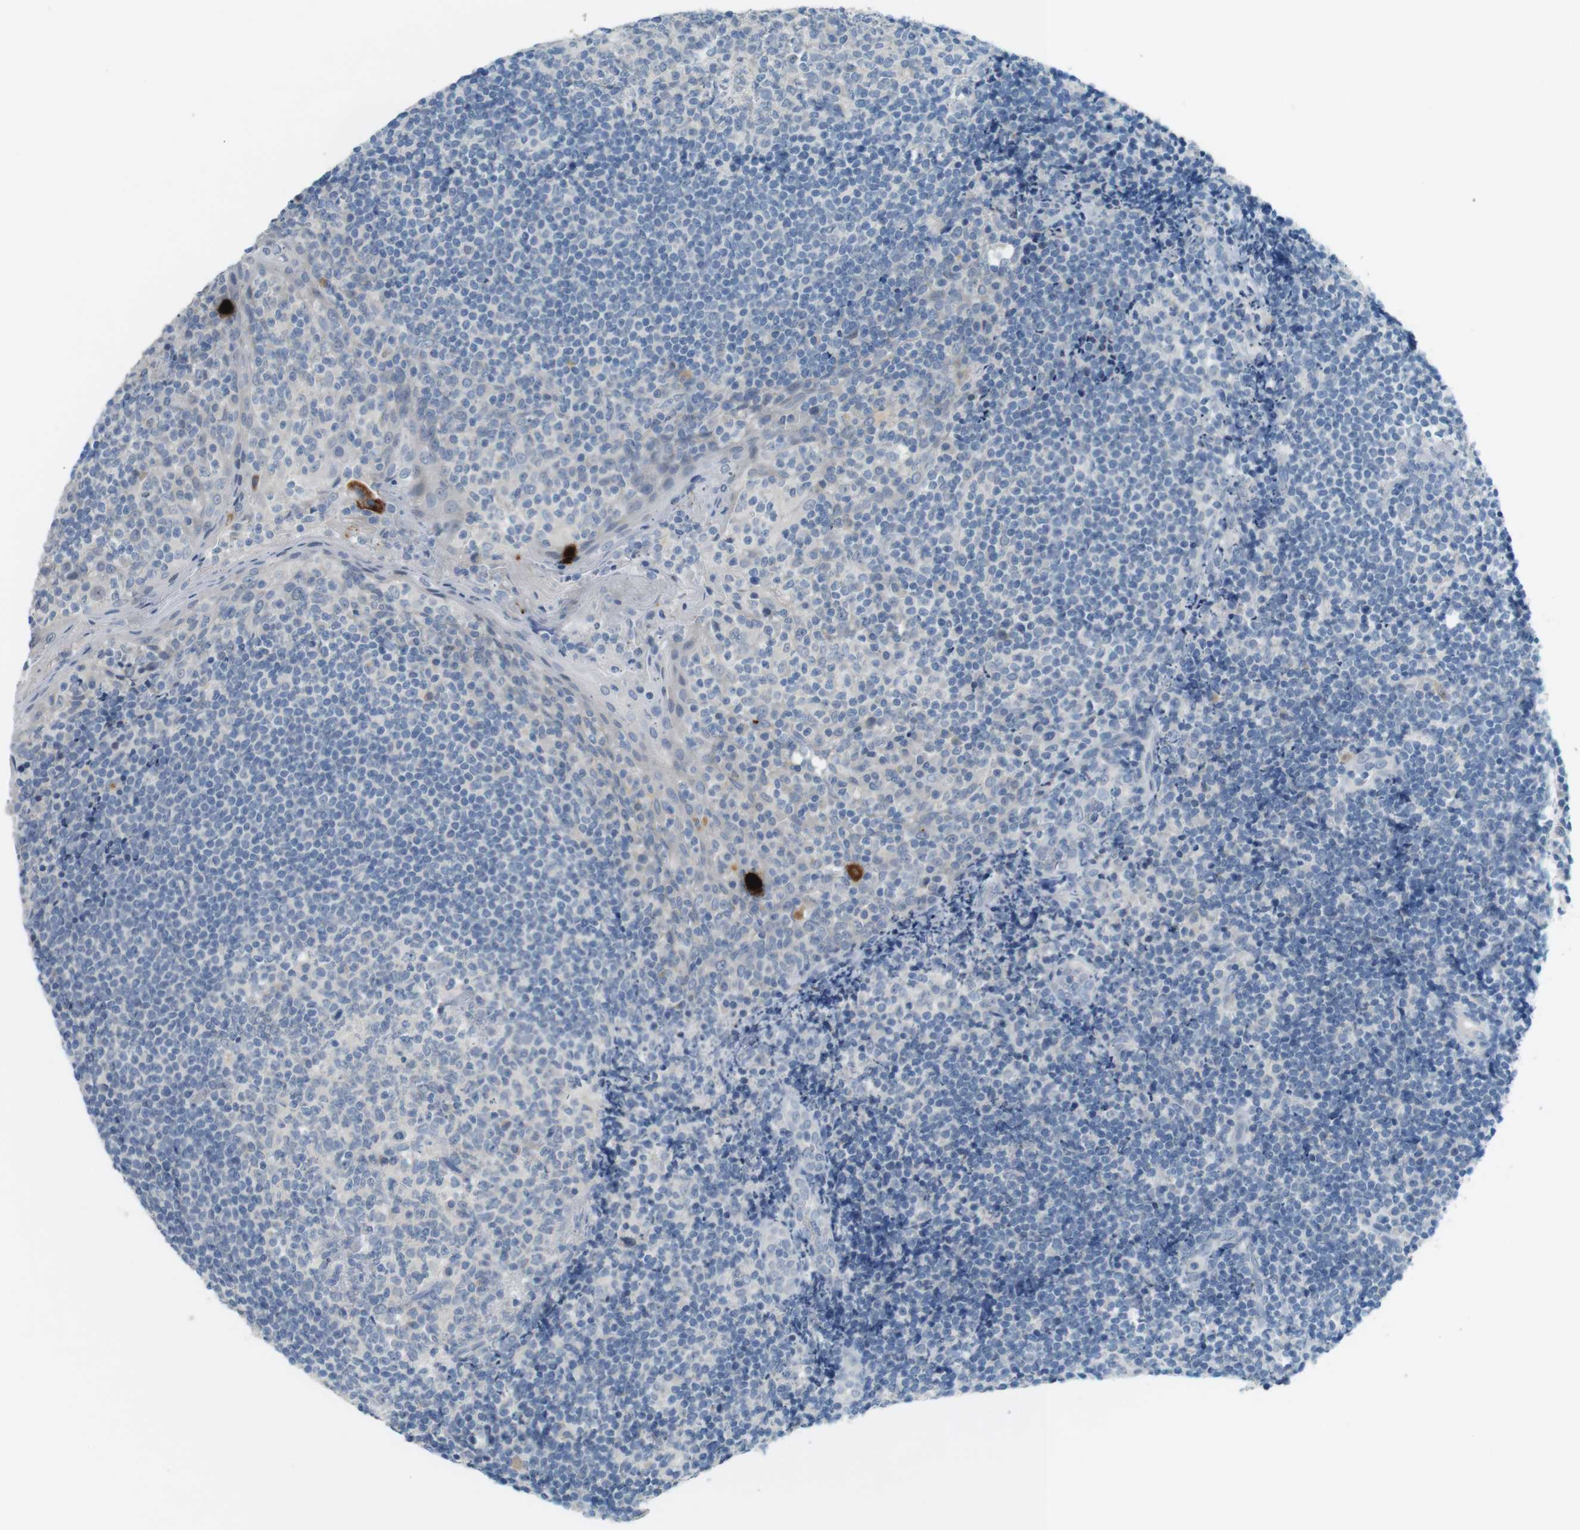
{"staining": {"intensity": "negative", "quantity": "none", "location": "none"}, "tissue": "tonsil", "cell_type": "Germinal center cells", "image_type": "normal", "snomed": [{"axis": "morphology", "description": "Normal tissue, NOS"}, {"axis": "topography", "description": "Tonsil"}], "caption": "This is an immunohistochemistry (IHC) image of benign human tonsil. There is no positivity in germinal center cells.", "gene": "MUC5B", "patient": {"sex": "male", "age": 31}}